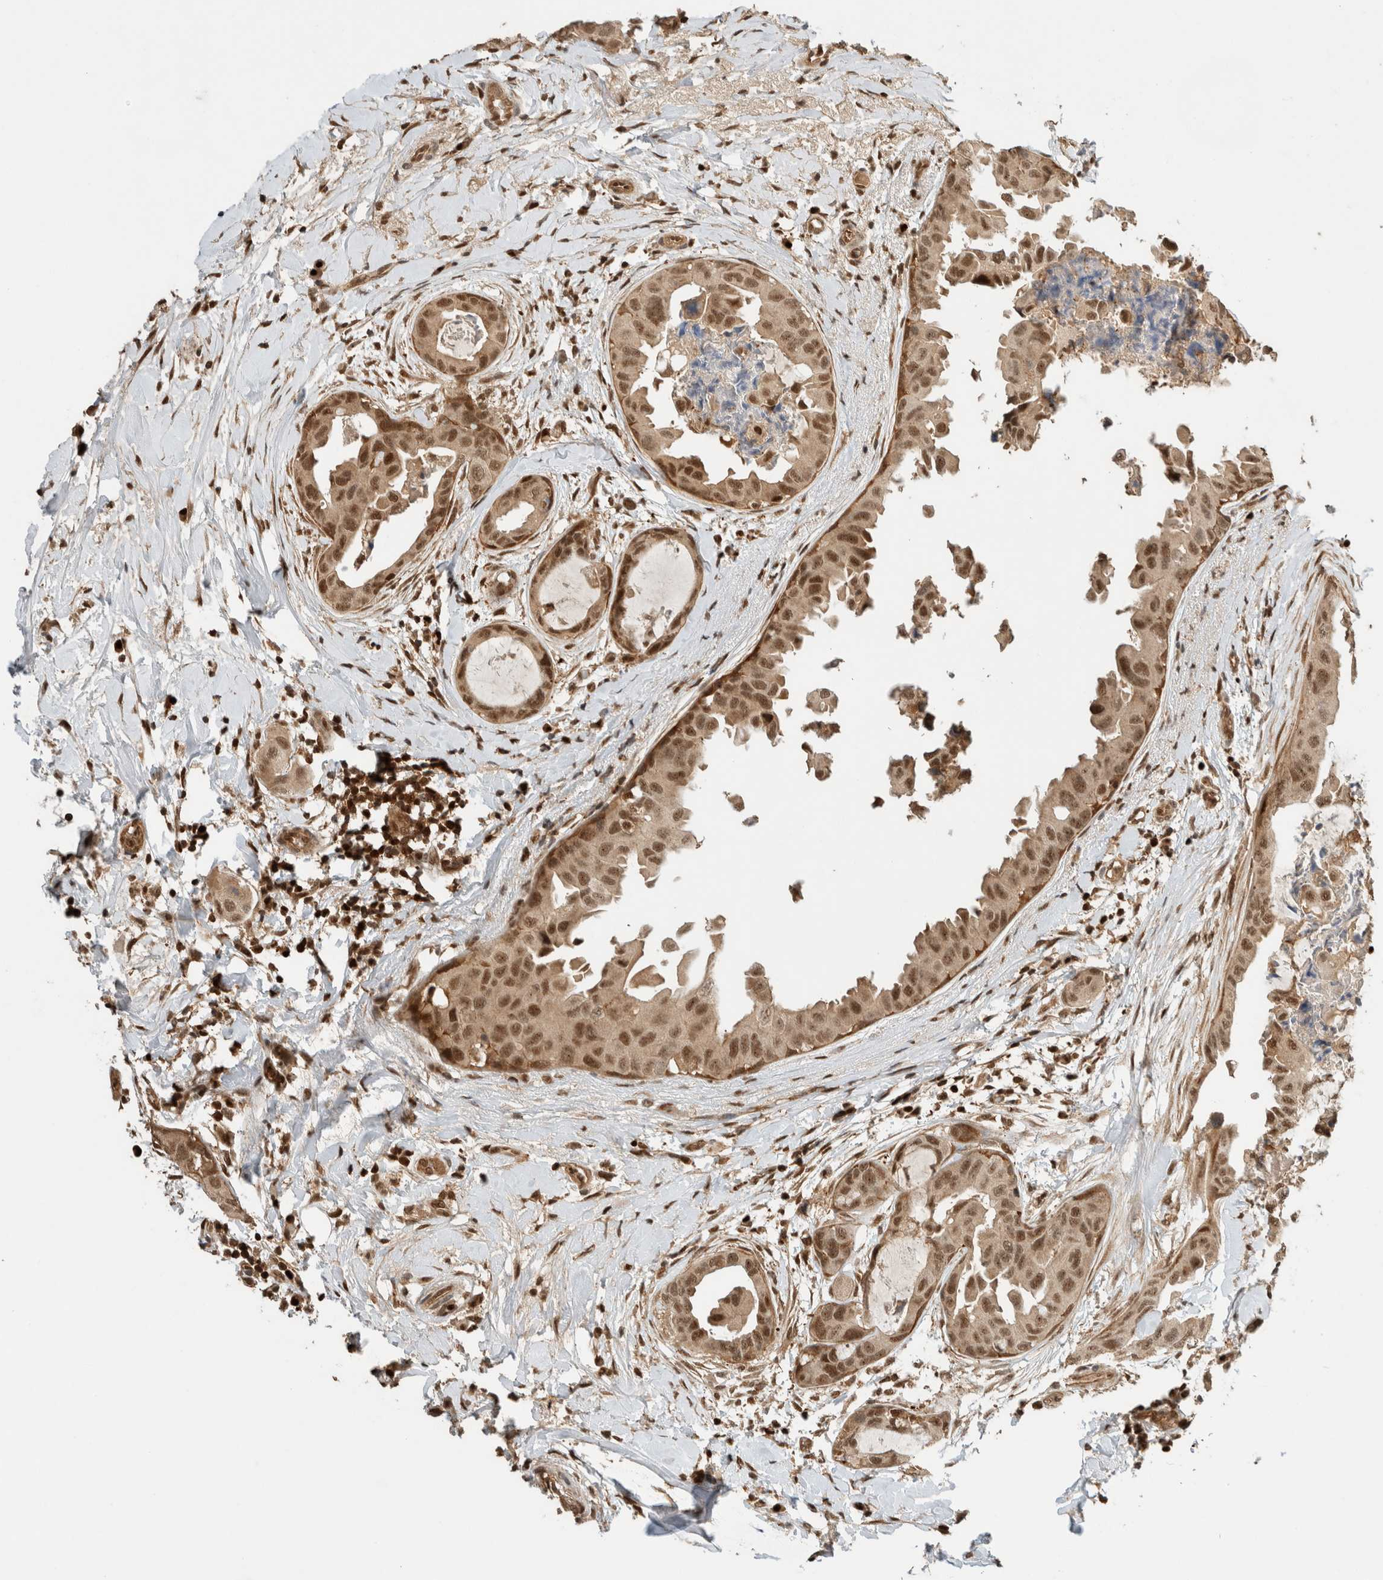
{"staining": {"intensity": "moderate", "quantity": ">75%", "location": "cytoplasmic/membranous,nuclear"}, "tissue": "breast cancer", "cell_type": "Tumor cells", "image_type": "cancer", "snomed": [{"axis": "morphology", "description": "Duct carcinoma"}, {"axis": "topography", "description": "Breast"}], "caption": "DAB (3,3'-diaminobenzidine) immunohistochemical staining of infiltrating ductal carcinoma (breast) shows moderate cytoplasmic/membranous and nuclear protein expression in about >75% of tumor cells. Using DAB (brown) and hematoxylin (blue) stains, captured at high magnification using brightfield microscopy.", "gene": "SNRNP40", "patient": {"sex": "female", "age": 40}}